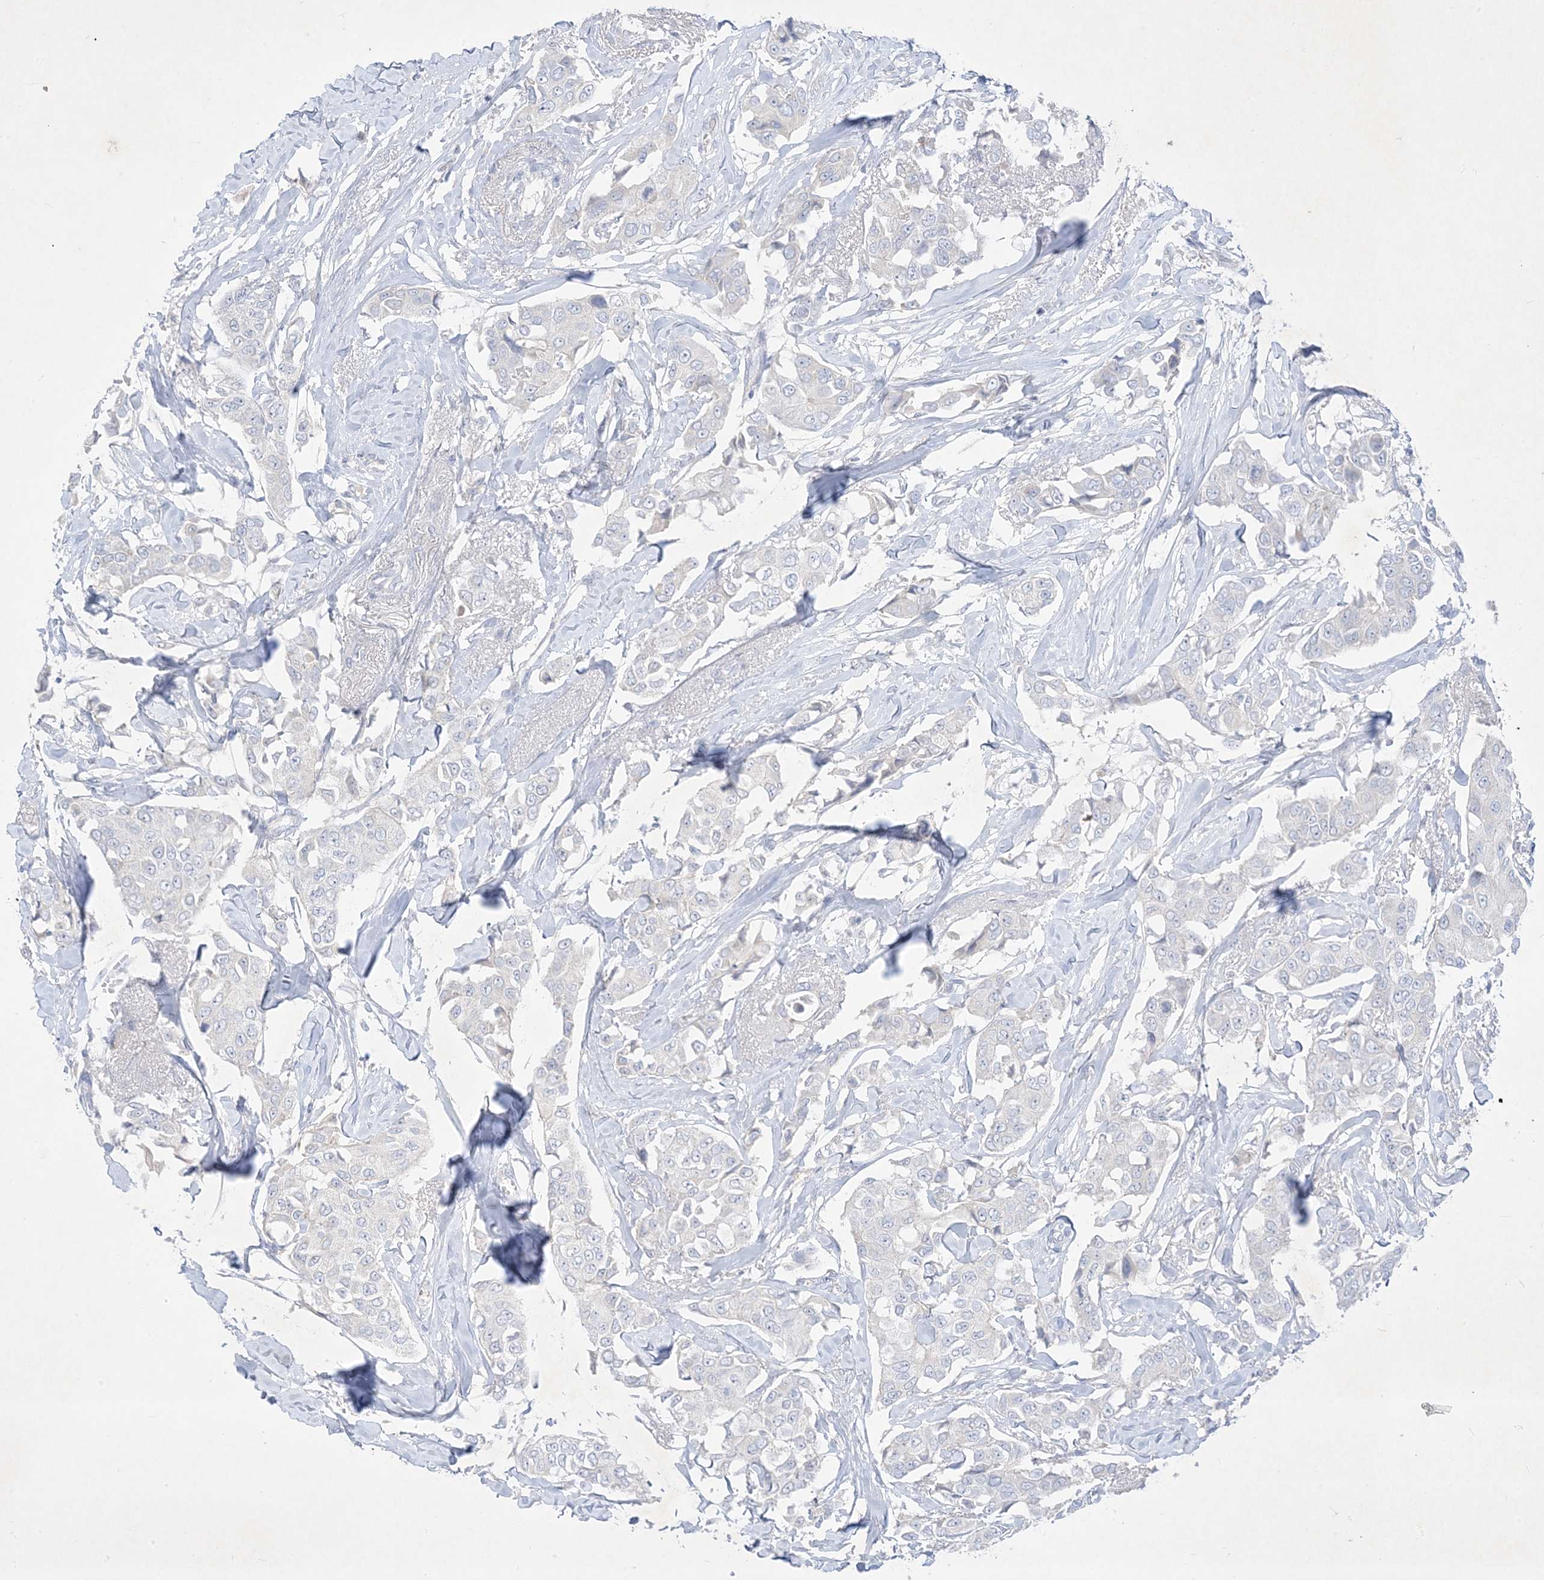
{"staining": {"intensity": "negative", "quantity": "none", "location": "none"}, "tissue": "breast cancer", "cell_type": "Tumor cells", "image_type": "cancer", "snomed": [{"axis": "morphology", "description": "Duct carcinoma"}, {"axis": "topography", "description": "Breast"}], "caption": "Image shows no significant protein staining in tumor cells of breast infiltrating ductal carcinoma.", "gene": "PLEKHA3", "patient": {"sex": "female", "age": 80}}